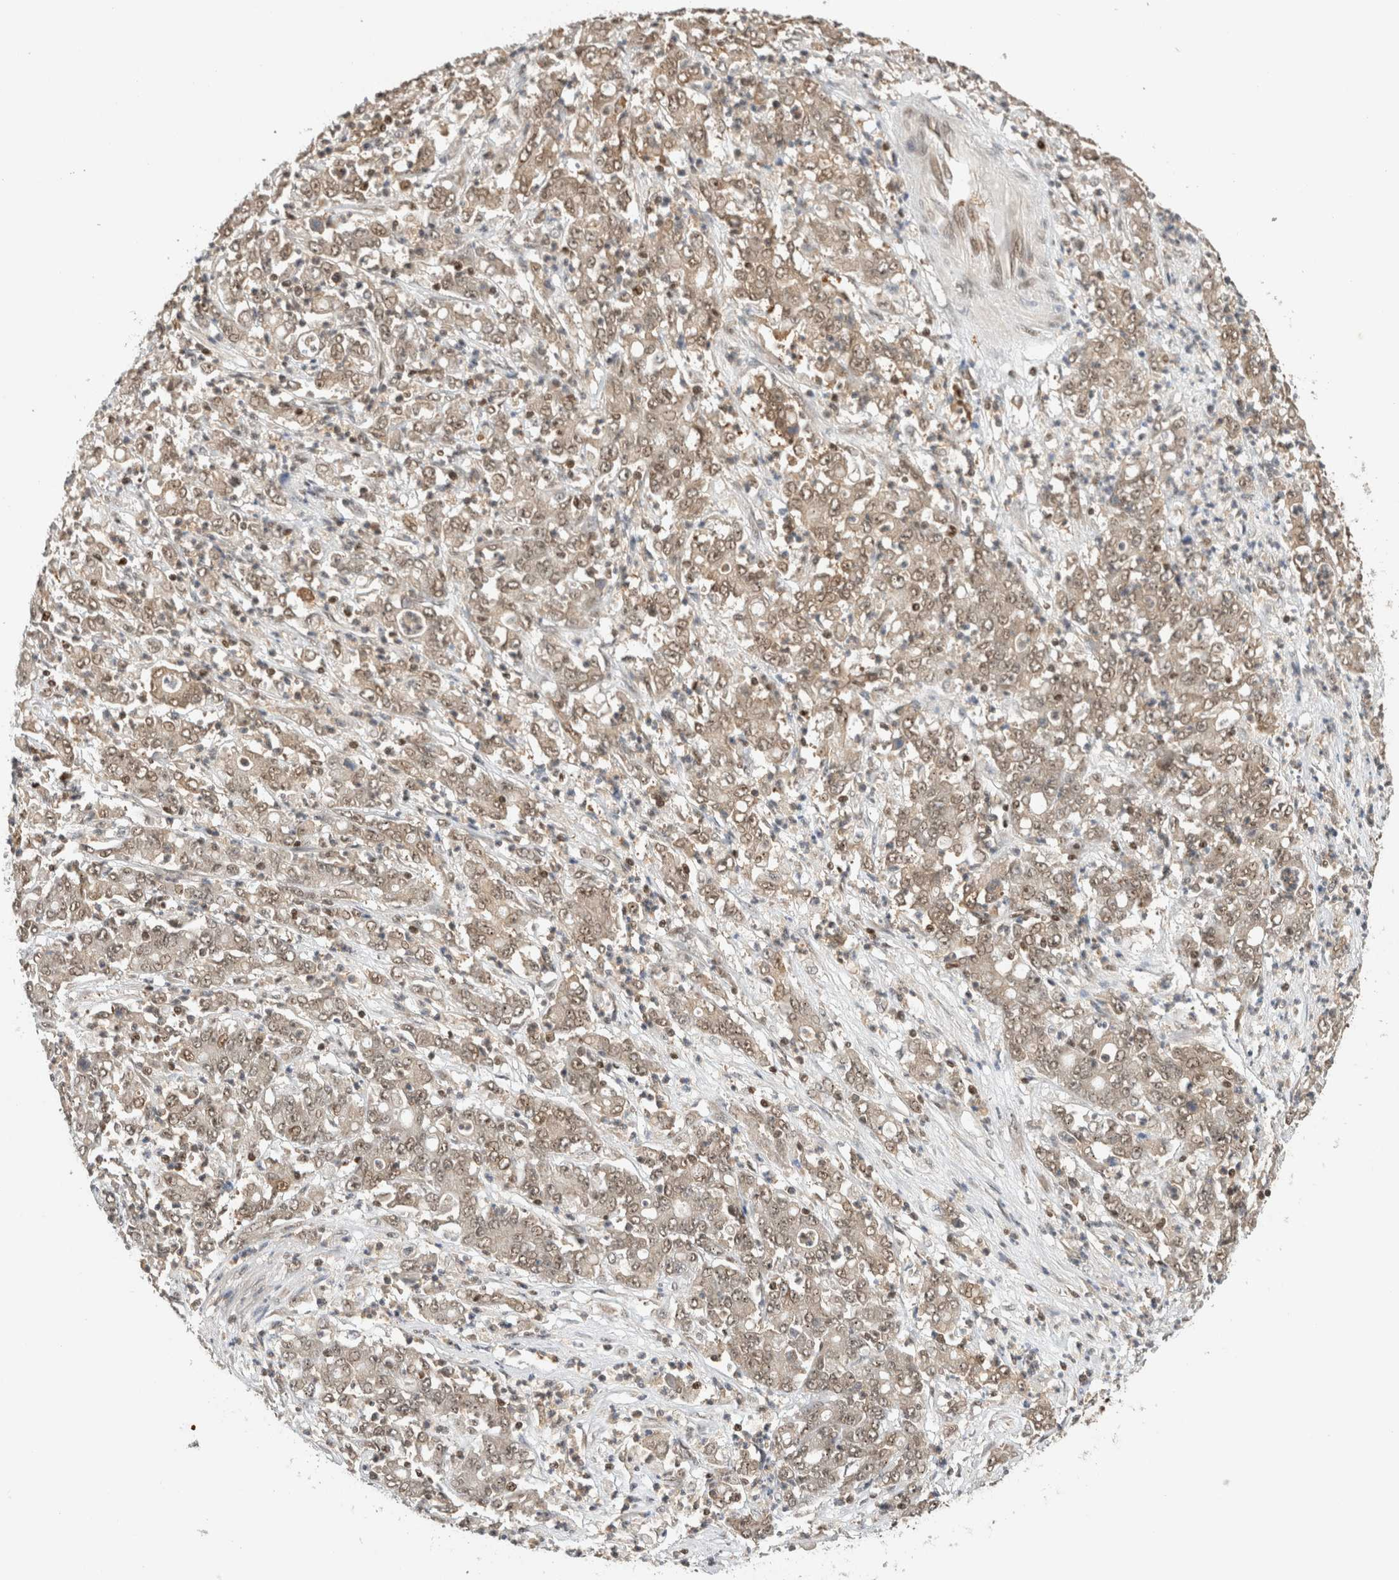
{"staining": {"intensity": "moderate", "quantity": ">75%", "location": "cytoplasmic/membranous,nuclear"}, "tissue": "stomach cancer", "cell_type": "Tumor cells", "image_type": "cancer", "snomed": [{"axis": "morphology", "description": "Adenocarcinoma, NOS"}, {"axis": "topography", "description": "Stomach, lower"}], "caption": "The micrograph demonstrates staining of stomach adenocarcinoma, revealing moderate cytoplasmic/membranous and nuclear protein positivity (brown color) within tumor cells.", "gene": "SNRNP40", "patient": {"sex": "female", "age": 71}}